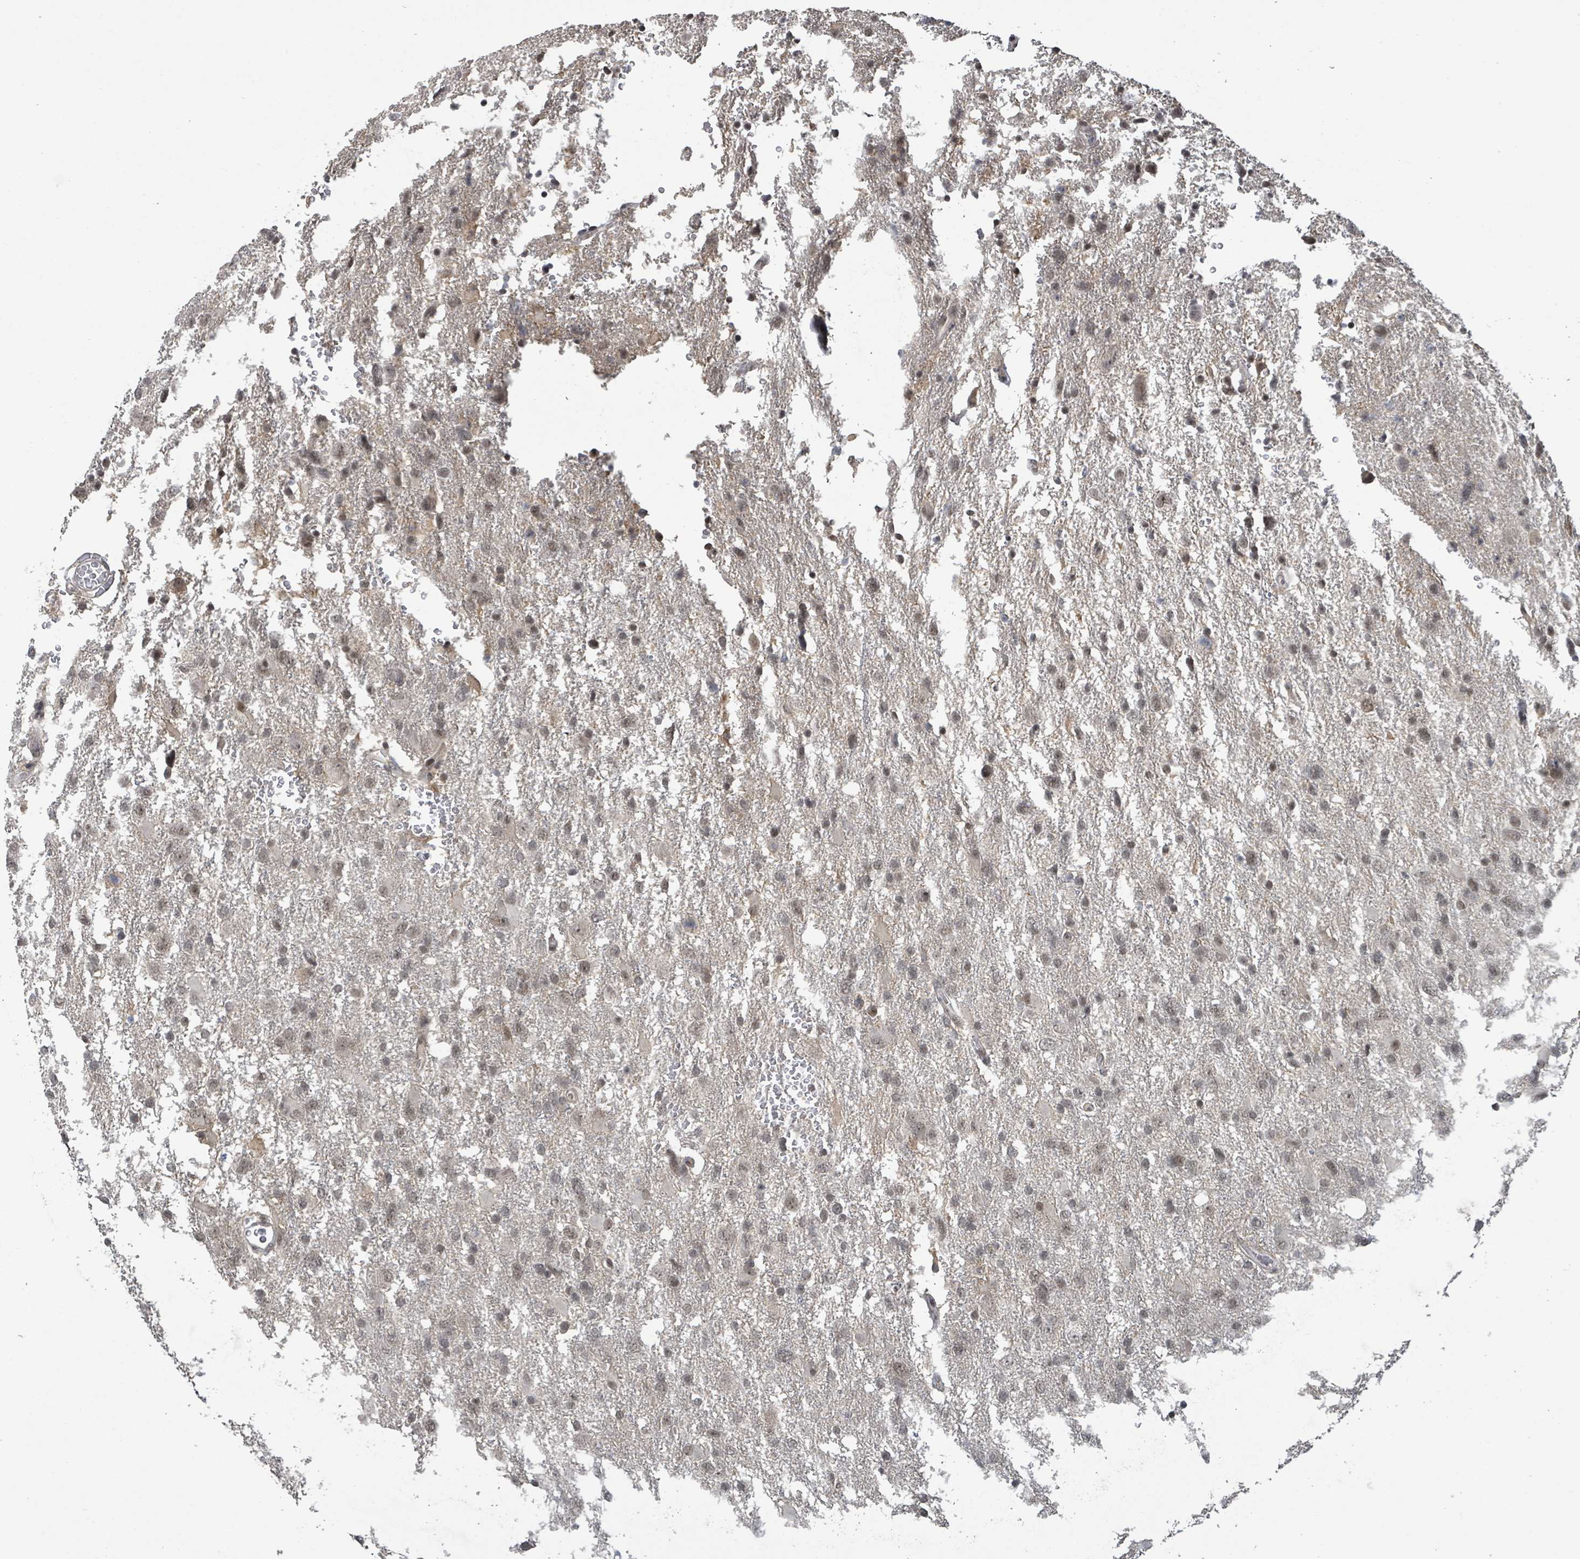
{"staining": {"intensity": "weak", "quantity": ">75%", "location": "cytoplasmic/membranous,nuclear"}, "tissue": "glioma", "cell_type": "Tumor cells", "image_type": "cancer", "snomed": [{"axis": "morphology", "description": "Glioma, malignant, High grade"}, {"axis": "topography", "description": "Brain"}], "caption": "The immunohistochemical stain shows weak cytoplasmic/membranous and nuclear expression in tumor cells of glioma tissue. Immunohistochemistry (ihc) stains the protein of interest in brown and the nuclei are stained blue.", "gene": "ZBTB14", "patient": {"sex": "male", "age": 61}}